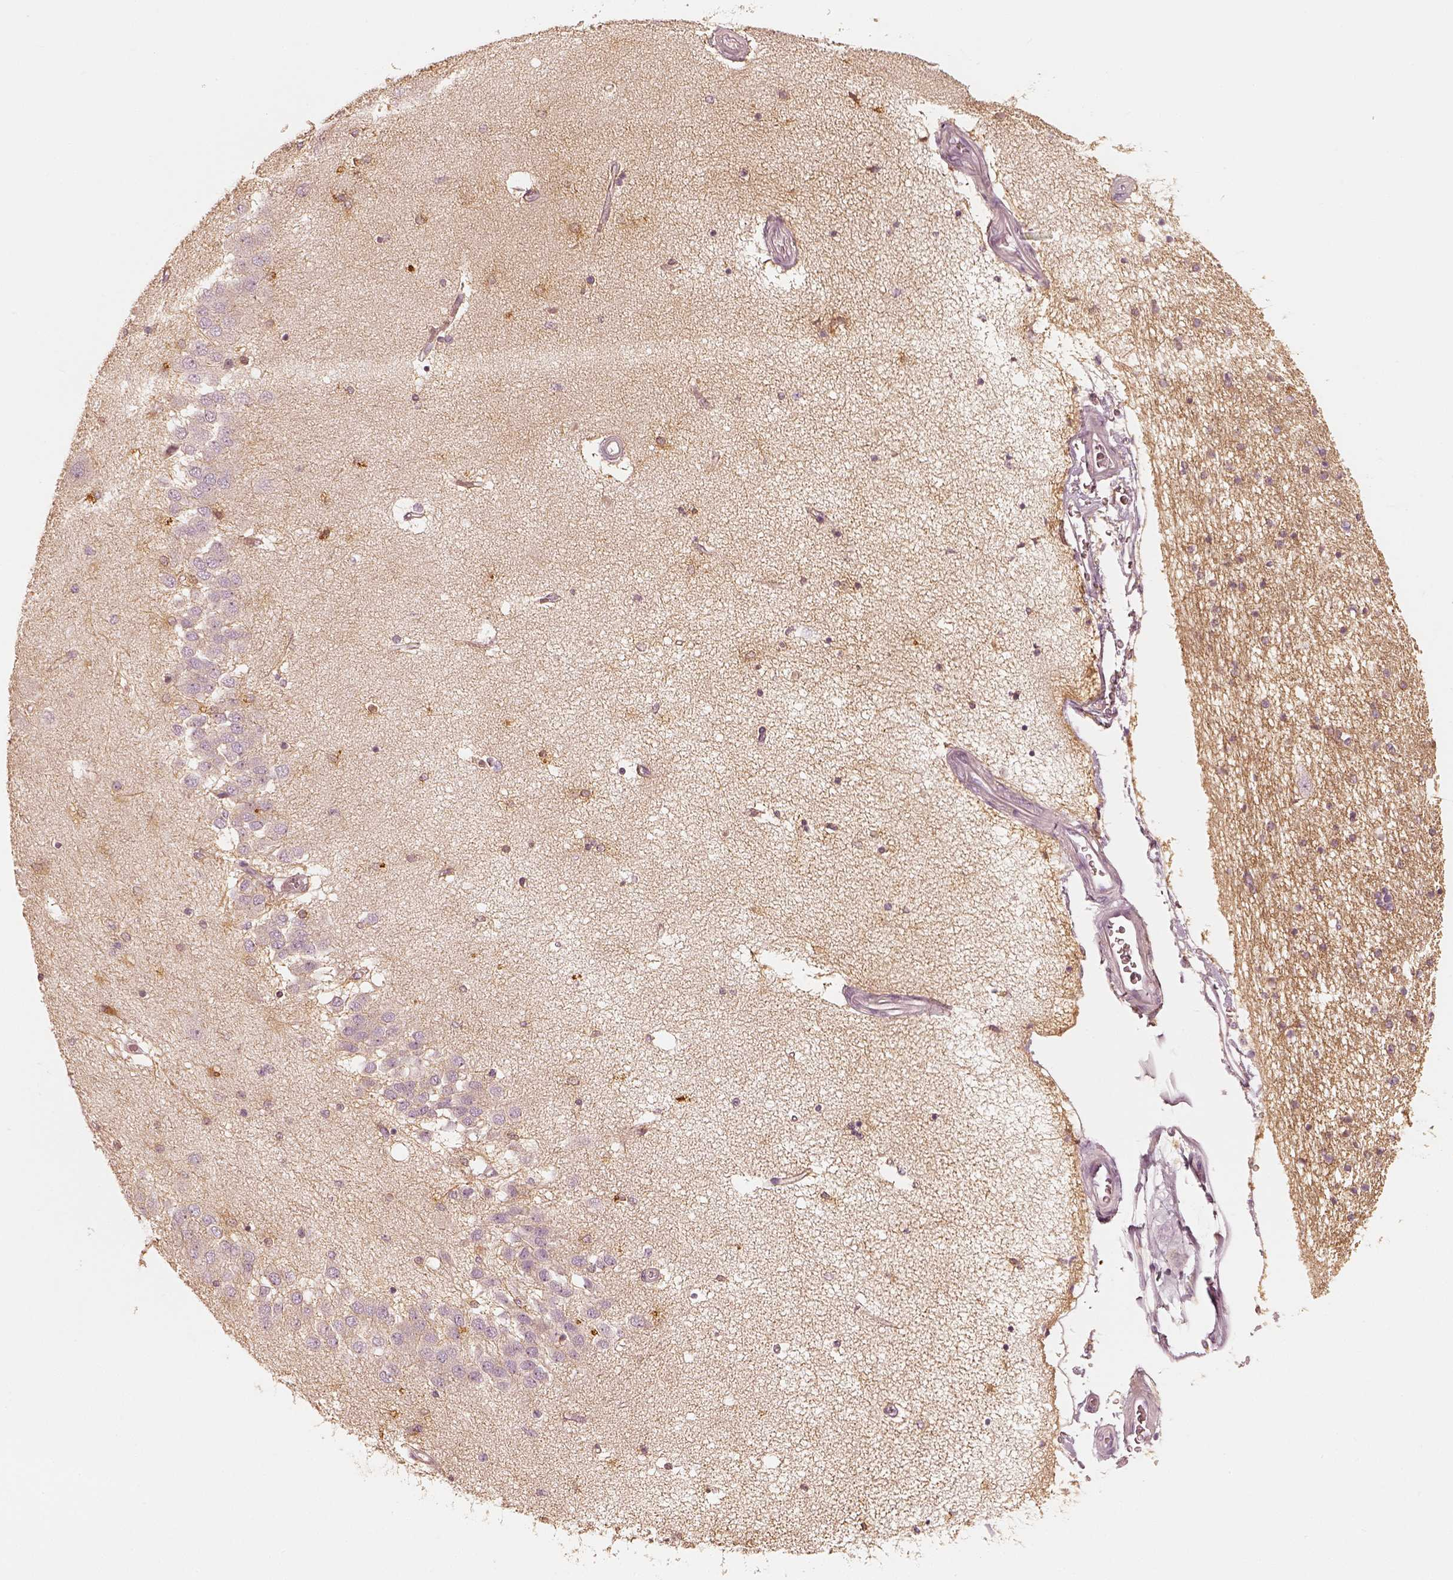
{"staining": {"intensity": "moderate", "quantity": "25%-75%", "location": "cytoplasmic/membranous"}, "tissue": "hippocampus", "cell_type": "Glial cells", "image_type": "normal", "snomed": [{"axis": "morphology", "description": "Normal tissue, NOS"}, {"axis": "topography", "description": "Hippocampus"}], "caption": "This is an image of IHC staining of unremarkable hippocampus, which shows moderate expression in the cytoplasmic/membranous of glial cells.", "gene": "FMNL2", "patient": {"sex": "female", "age": 54}}